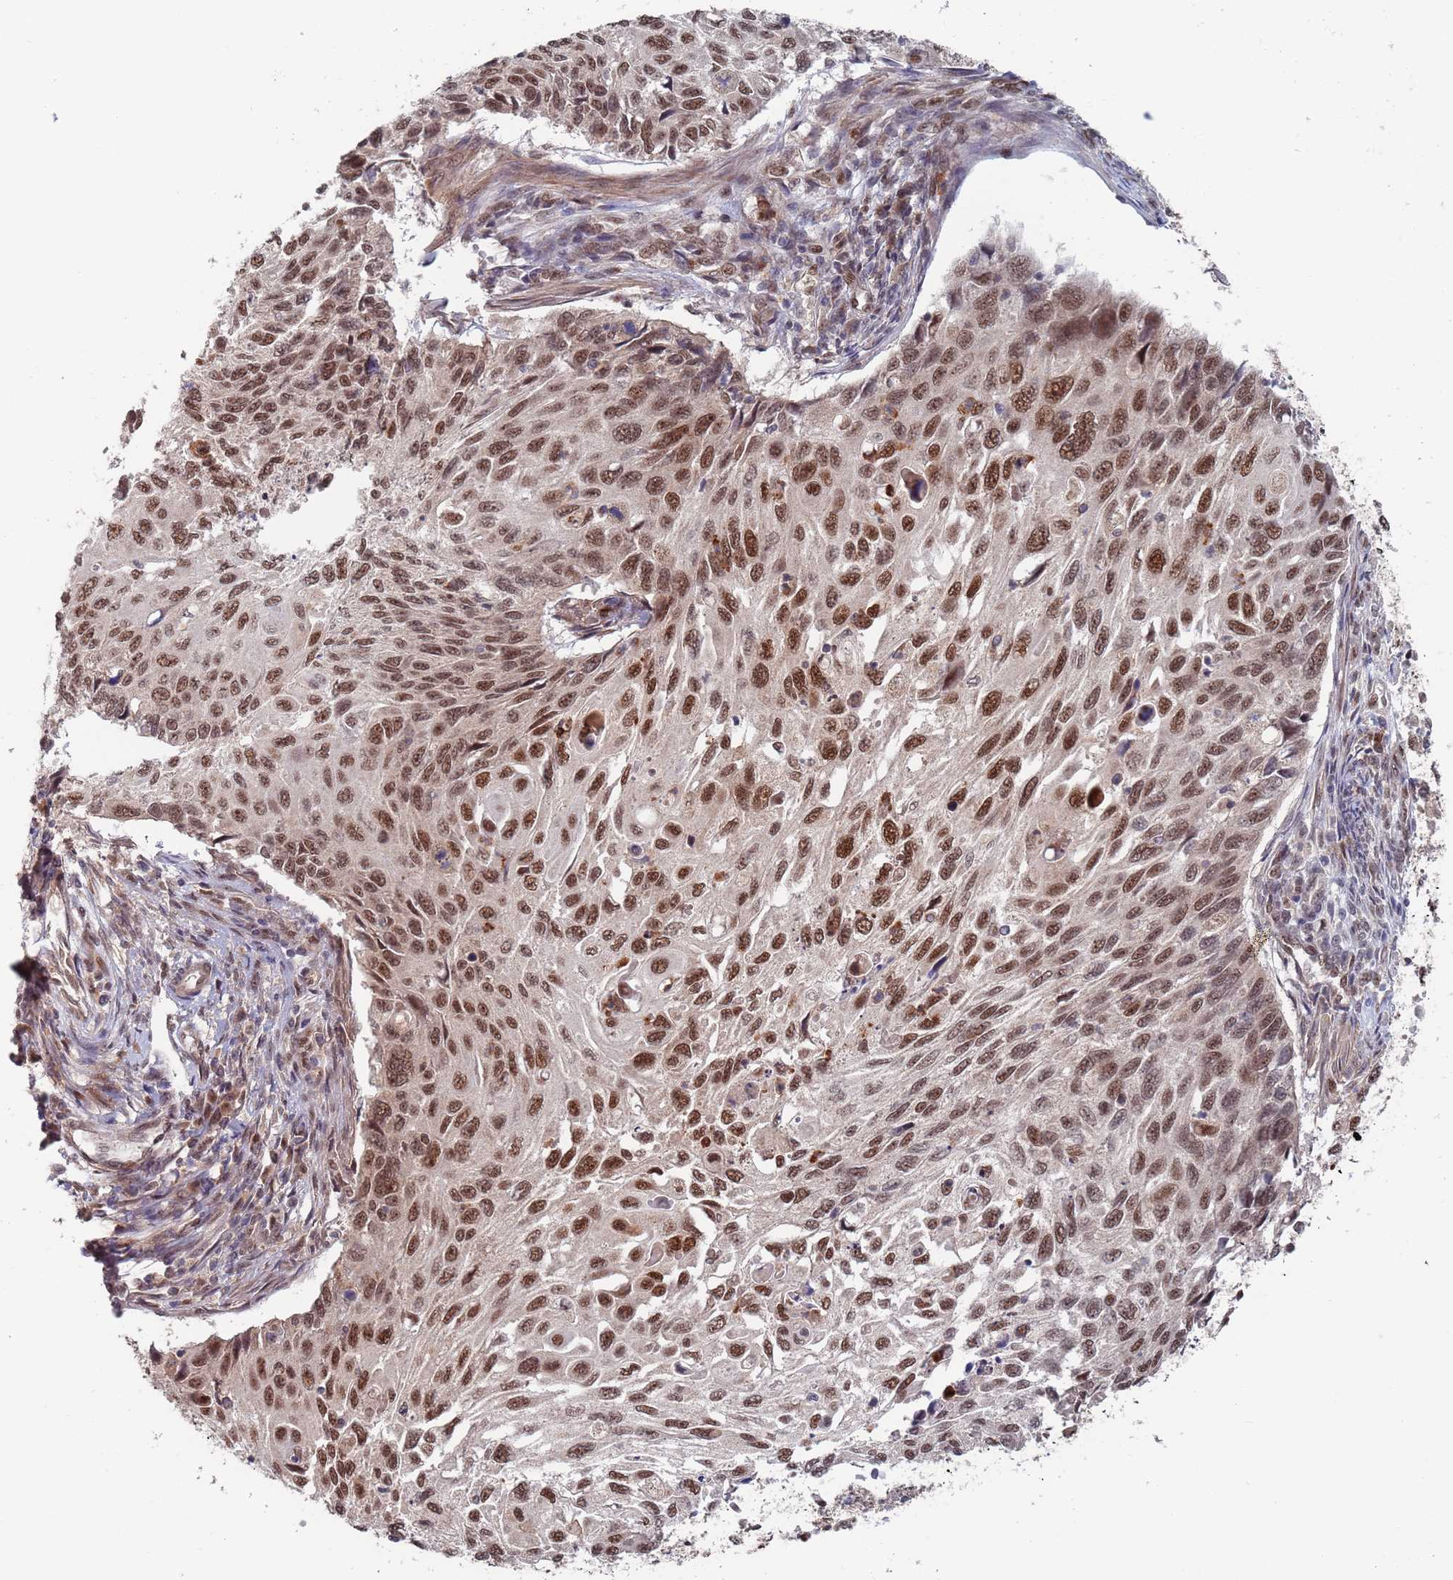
{"staining": {"intensity": "moderate", "quantity": ">75%", "location": "nuclear"}, "tissue": "cervical cancer", "cell_type": "Tumor cells", "image_type": "cancer", "snomed": [{"axis": "morphology", "description": "Squamous cell carcinoma, NOS"}, {"axis": "topography", "description": "Cervix"}], "caption": "Protein expression analysis of human cervical cancer reveals moderate nuclear positivity in approximately >75% of tumor cells.", "gene": "RPP25", "patient": {"sex": "female", "age": 70}}